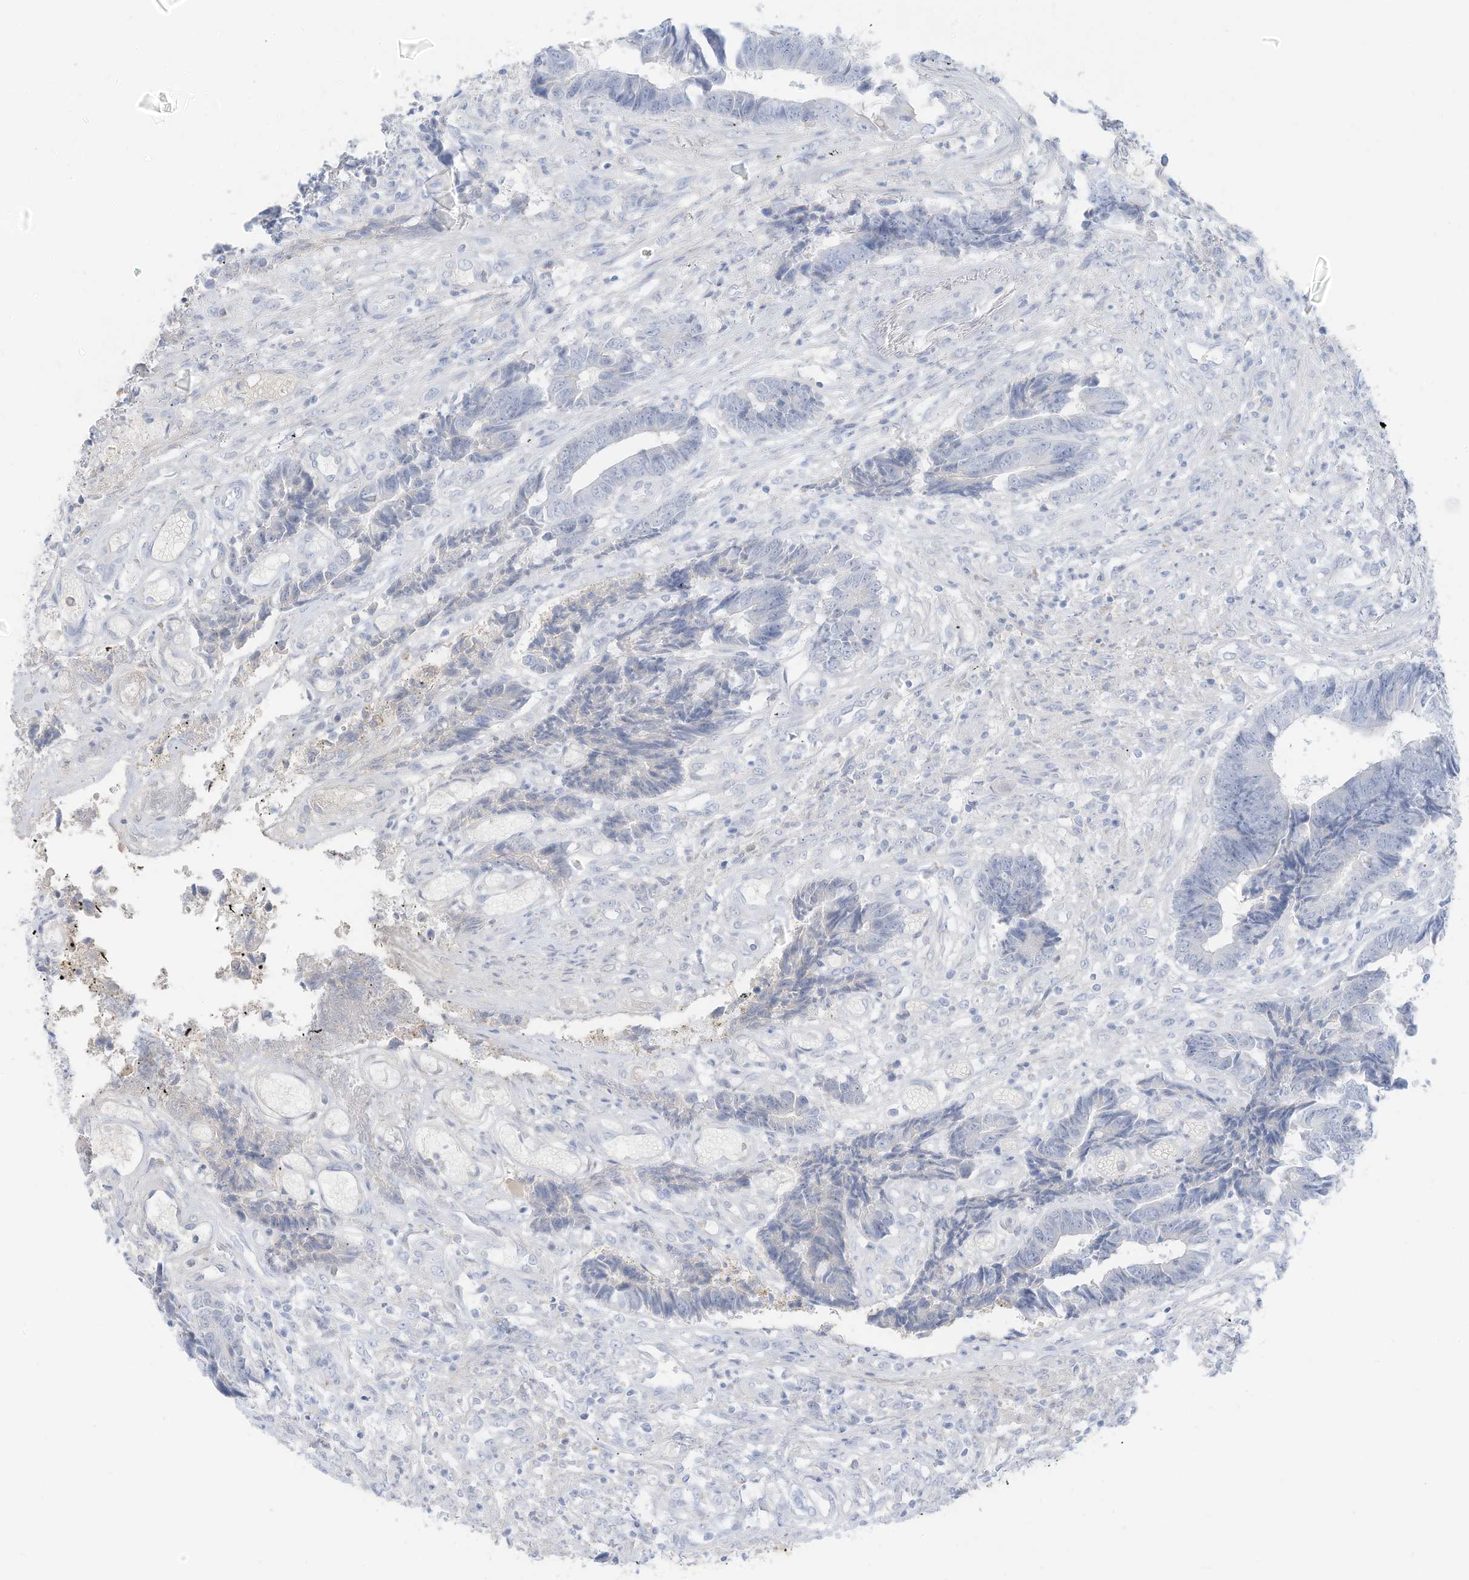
{"staining": {"intensity": "negative", "quantity": "none", "location": "none"}, "tissue": "colorectal cancer", "cell_type": "Tumor cells", "image_type": "cancer", "snomed": [{"axis": "morphology", "description": "Adenocarcinoma, NOS"}, {"axis": "topography", "description": "Rectum"}], "caption": "DAB immunohistochemical staining of colorectal cancer exhibits no significant staining in tumor cells. (Stains: DAB (3,3'-diaminobenzidine) IHC with hematoxylin counter stain, Microscopy: brightfield microscopy at high magnification).", "gene": "HSD17B13", "patient": {"sex": "male", "age": 84}}